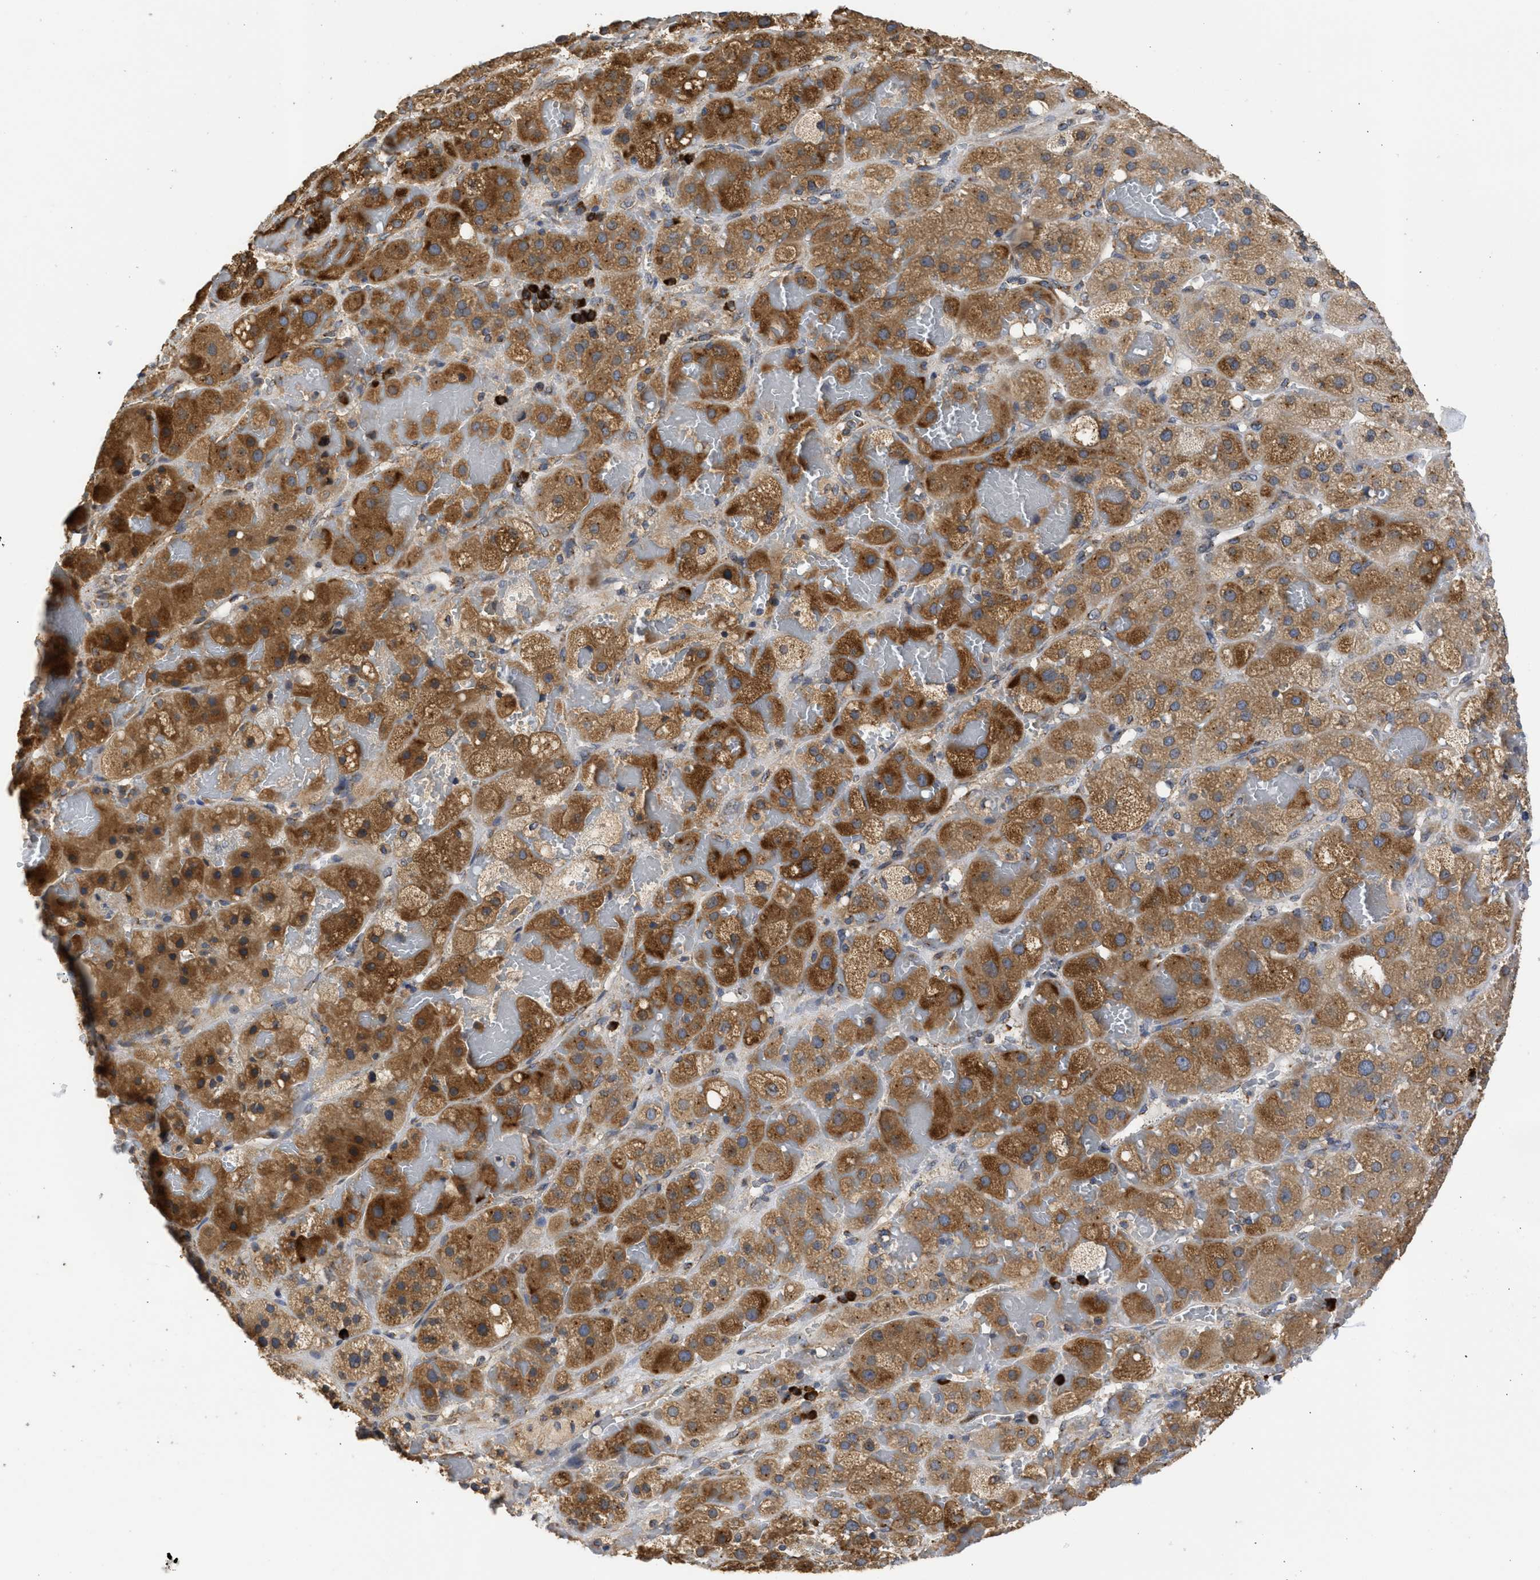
{"staining": {"intensity": "moderate", "quantity": ">75%", "location": "cytoplasmic/membranous"}, "tissue": "adrenal gland", "cell_type": "Glandular cells", "image_type": "normal", "snomed": [{"axis": "morphology", "description": "Normal tissue, NOS"}, {"axis": "topography", "description": "Adrenal gland"}], "caption": "A histopathology image showing moderate cytoplasmic/membranous staining in approximately >75% of glandular cells in unremarkable adrenal gland, as visualized by brown immunohistochemical staining.", "gene": "DNAJC1", "patient": {"sex": "female", "age": 47}}